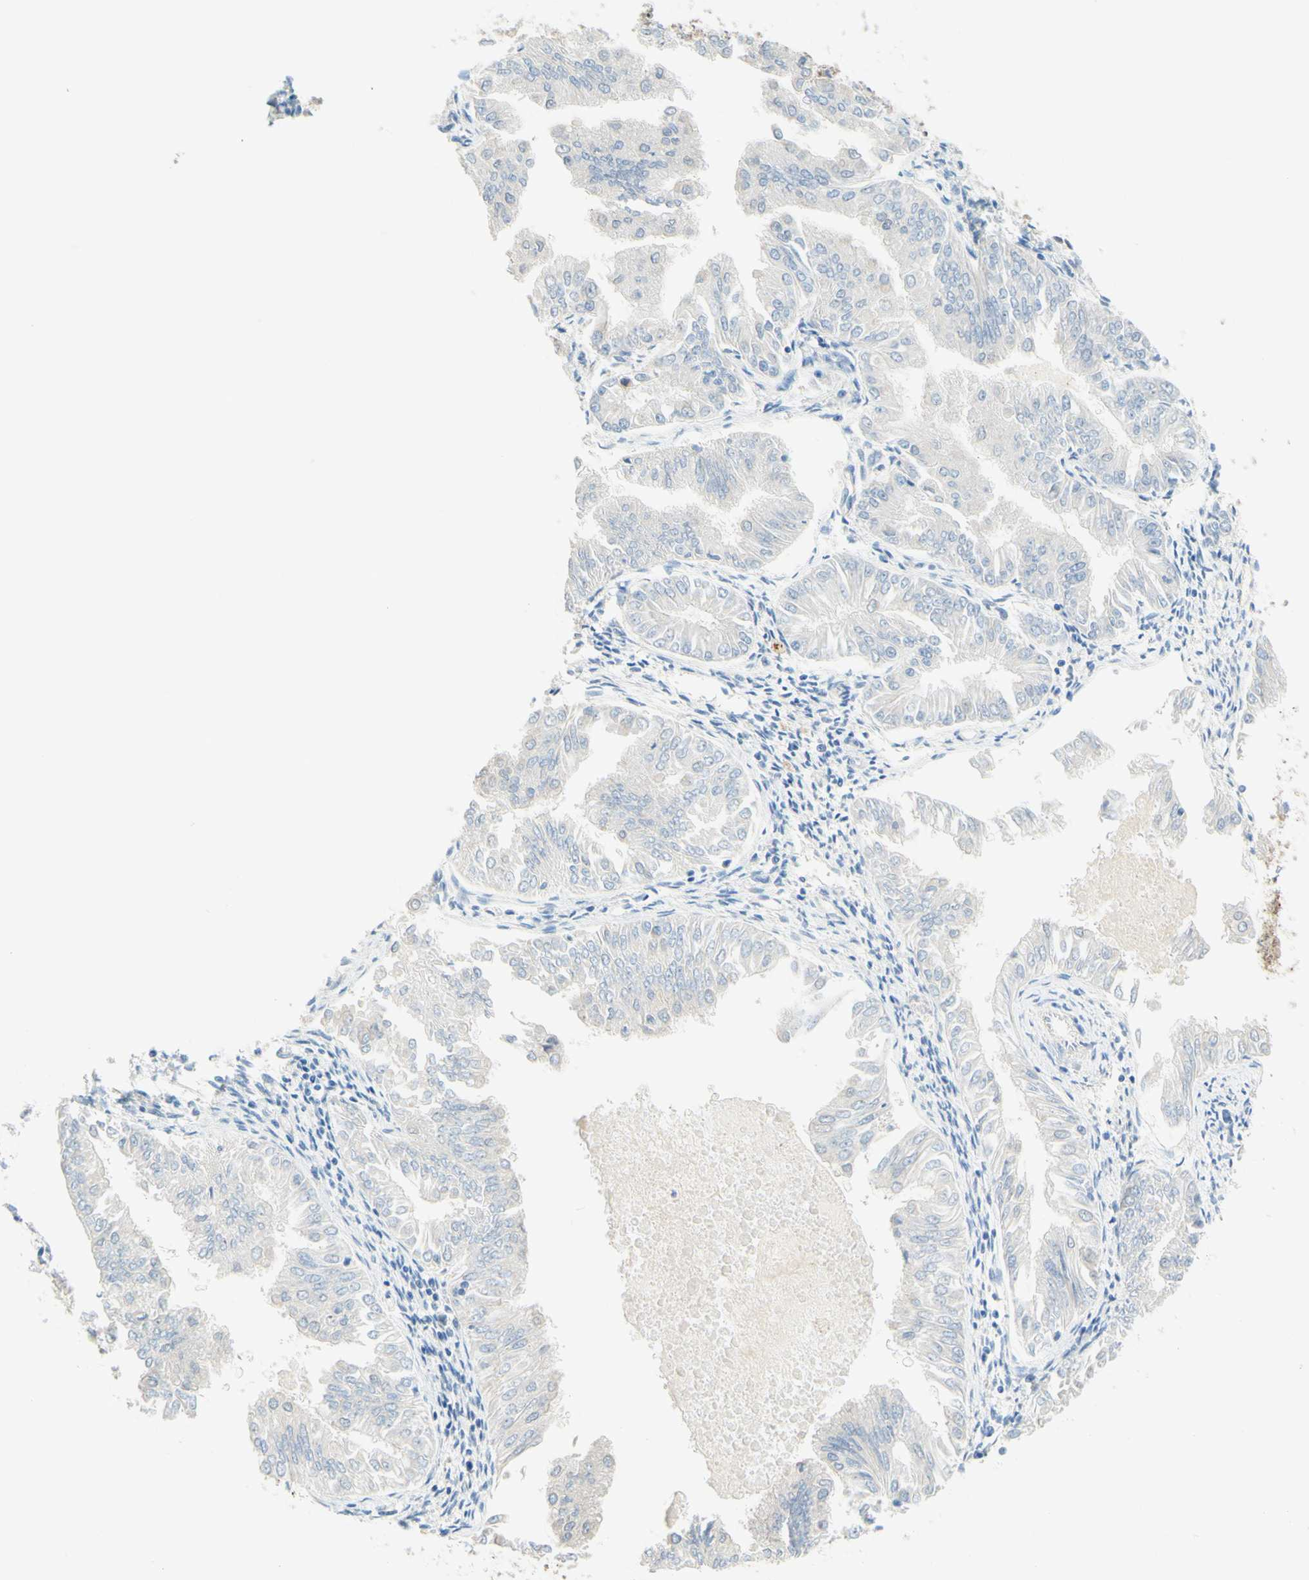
{"staining": {"intensity": "negative", "quantity": "none", "location": "none"}, "tissue": "endometrial cancer", "cell_type": "Tumor cells", "image_type": "cancer", "snomed": [{"axis": "morphology", "description": "Adenocarcinoma, NOS"}, {"axis": "topography", "description": "Endometrium"}], "caption": "The immunohistochemistry photomicrograph has no significant staining in tumor cells of endometrial adenocarcinoma tissue. (DAB IHC, high magnification).", "gene": "C2CD2L", "patient": {"sex": "female", "age": 53}}